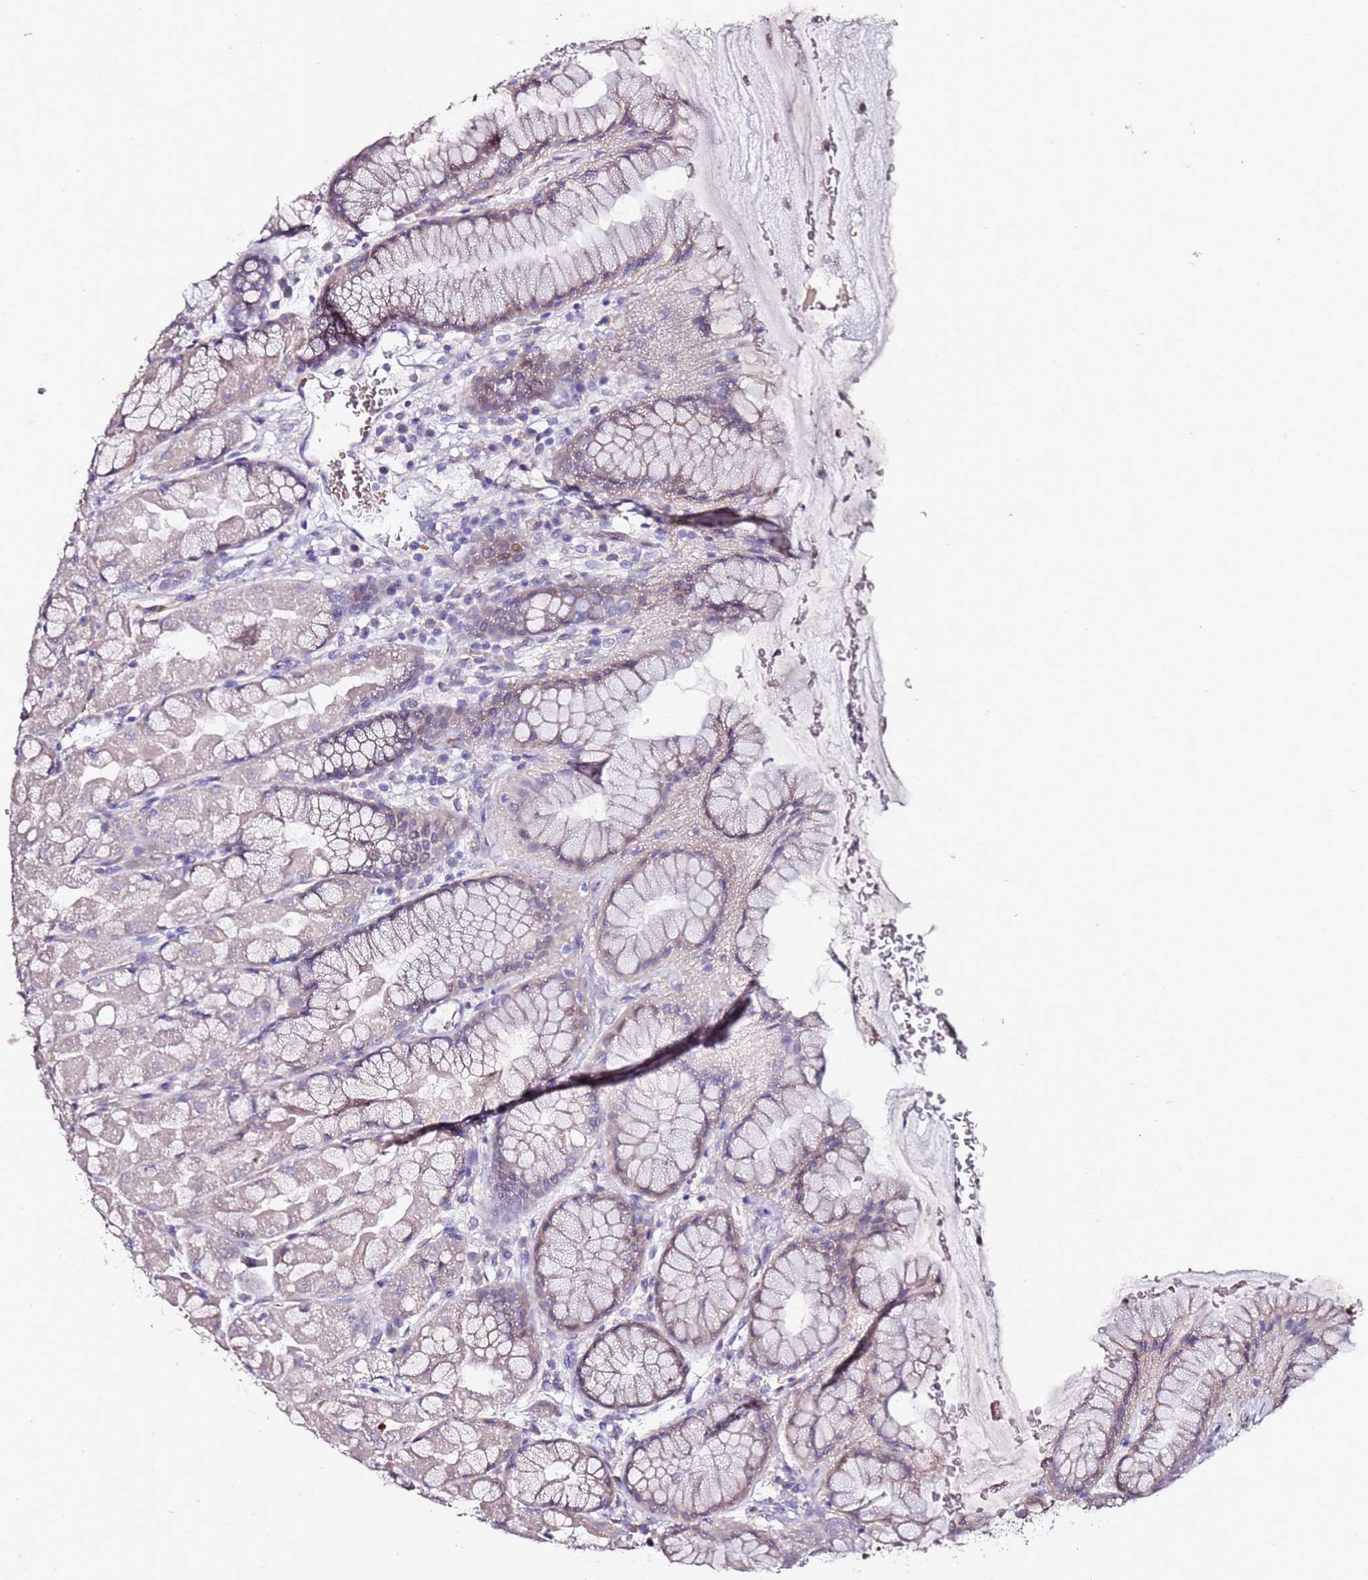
{"staining": {"intensity": "weak", "quantity": "<25%", "location": "cytoplasmic/membranous"}, "tissue": "stomach", "cell_type": "Glandular cells", "image_type": "normal", "snomed": [{"axis": "morphology", "description": "Normal tissue, NOS"}, {"axis": "topography", "description": "Stomach"}], "caption": "Immunohistochemistry (IHC) micrograph of benign stomach: human stomach stained with DAB displays no significant protein staining in glandular cells.", "gene": "C3orf80", "patient": {"sex": "male", "age": 57}}